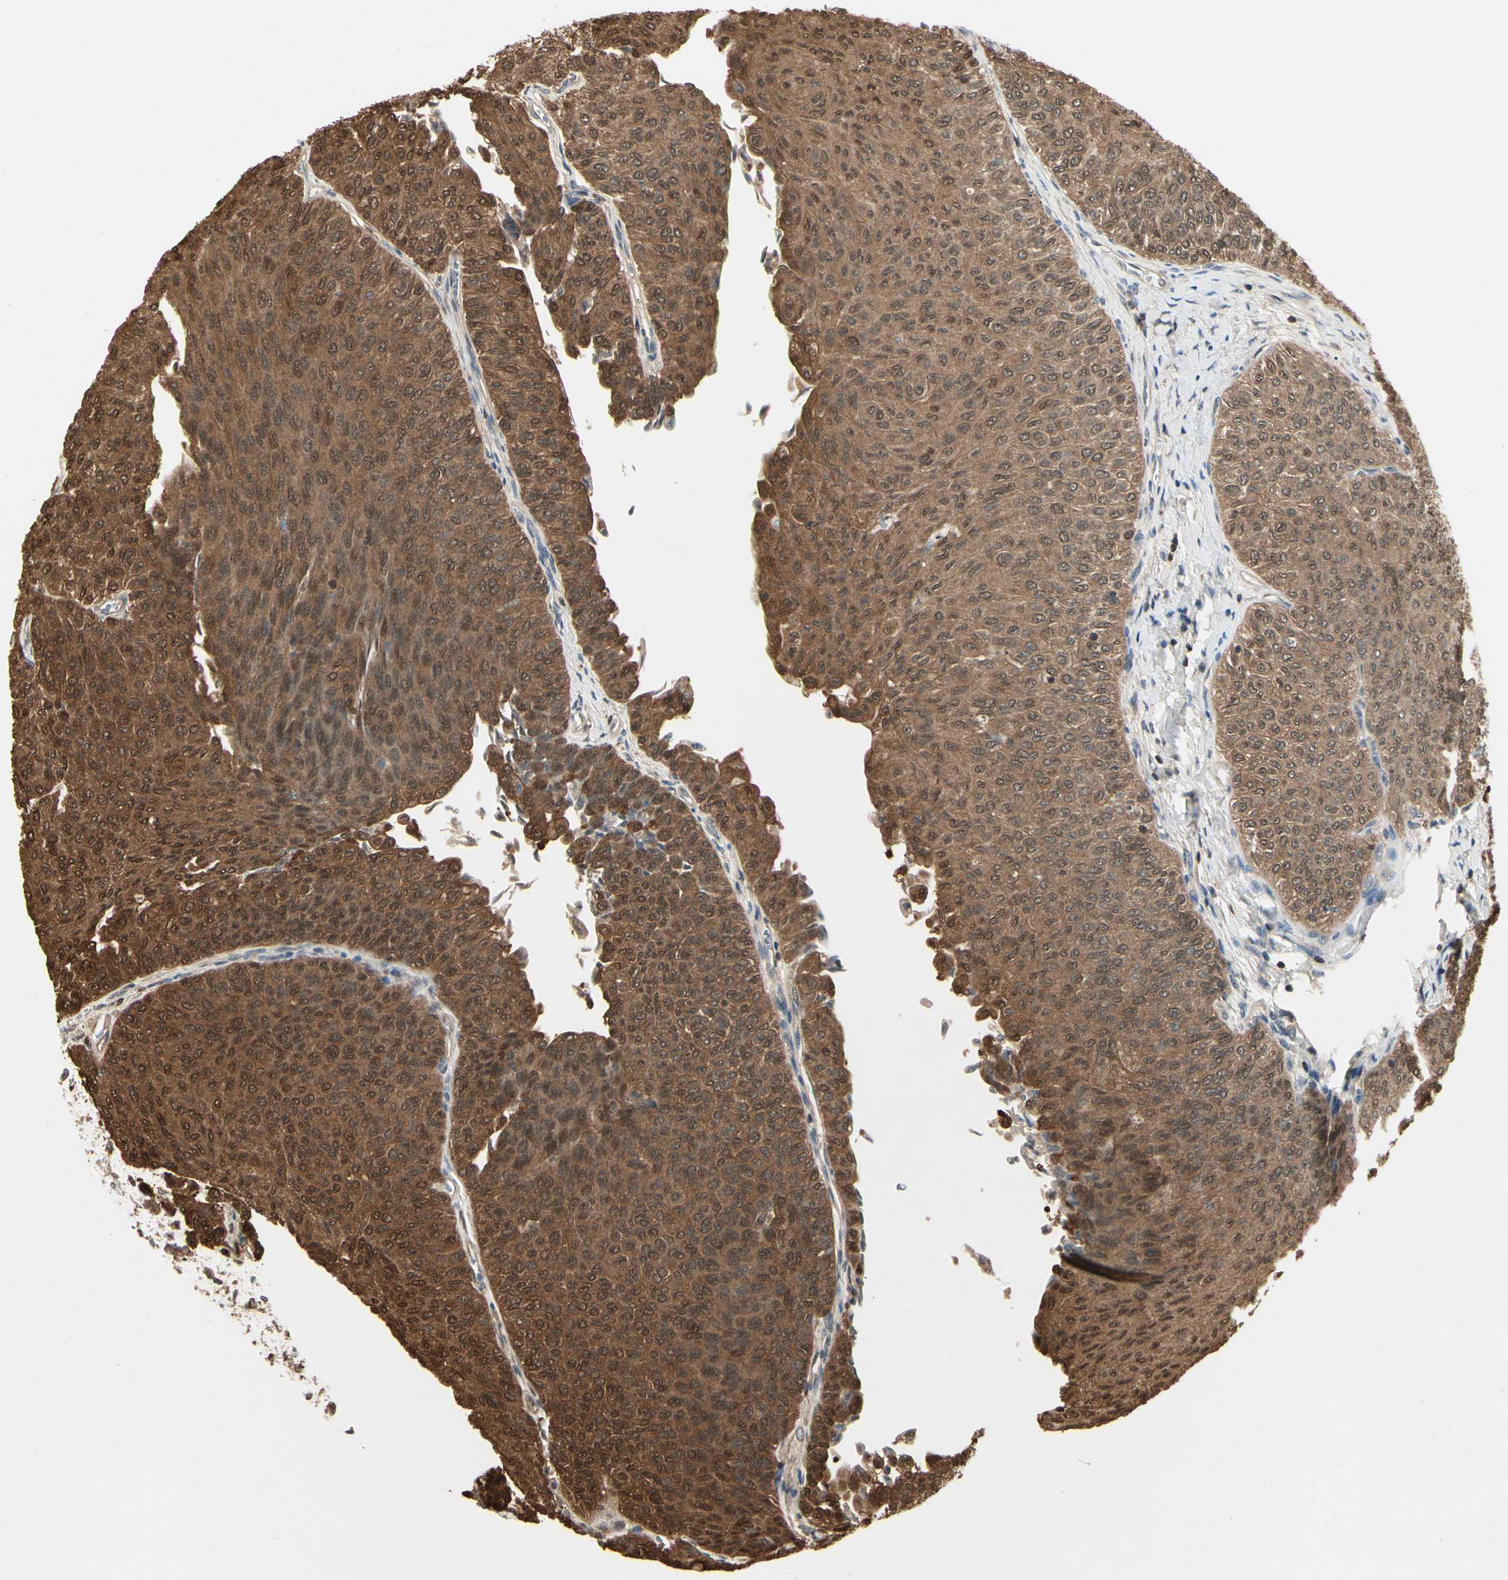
{"staining": {"intensity": "moderate", "quantity": ">75%", "location": "cytoplasmic/membranous"}, "tissue": "urothelial cancer", "cell_type": "Tumor cells", "image_type": "cancer", "snomed": [{"axis": "morphology", "description": "Urothelial carcinoma, Low grade"}, {"axis": "topography", "description": "Urinary bladder"}], "caption": "Urothelial cancer stained with DAB IHC demonstrates medium levels of moderate cytoplasmic/membranous expression in about >75% of tumor cells.", "gene": "YWHAQ", "patient": {"sex": "male", "age": 78}}